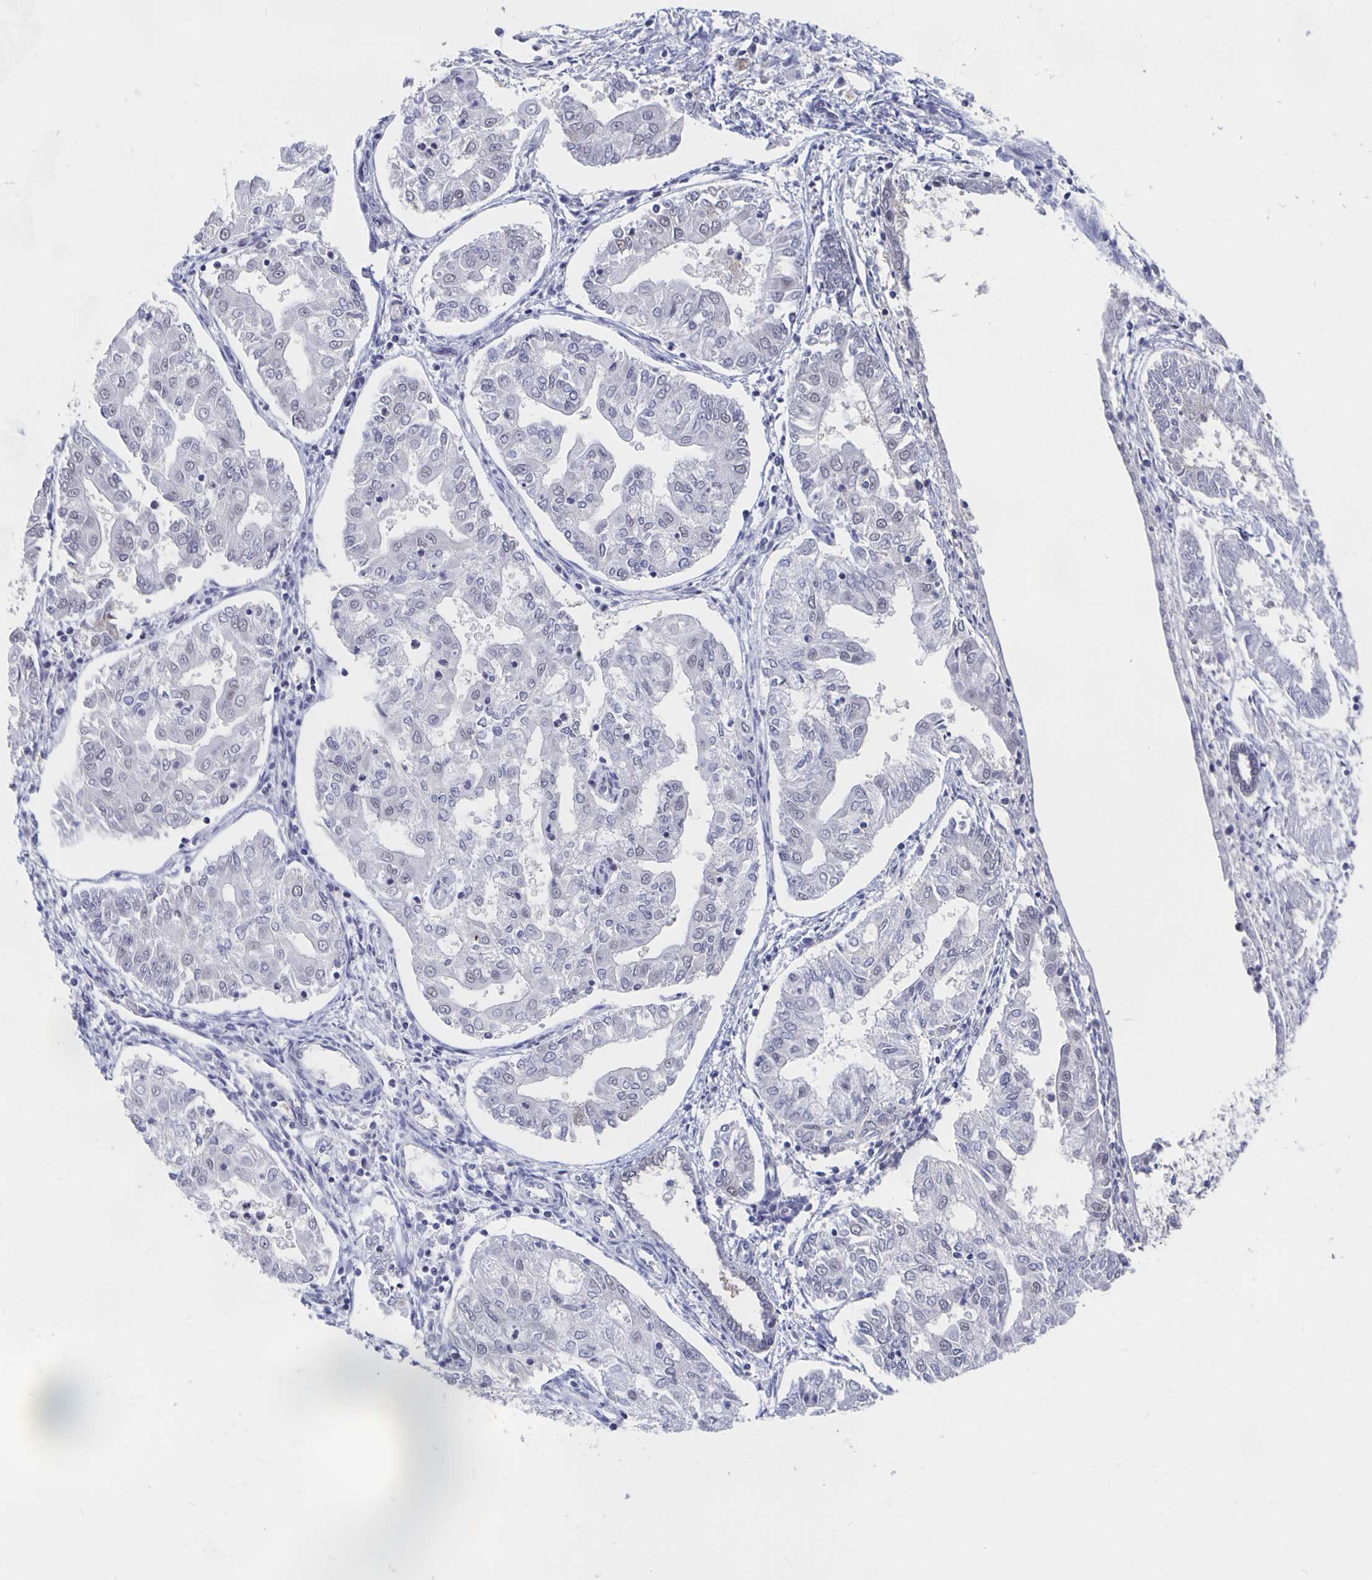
{"staining": {"intensity": "negative", "quantity": "none", "location": "none"}, "tissue": "endometrial cancer", "cell_type": "Tumor cells", "image_type": "cancer", "snomed": [{"axis": "morphology", "description": "Adenocarcinoma, NOS"}, {"axis": "topography", "description": "Endometrium"}], "caption": "Human endometrial cancer stained for a protein using immunohistochemistry displays no positivity in tumor cells.", "gene": "ZNF691", "patient": {"sex": "female", "age": 68}}